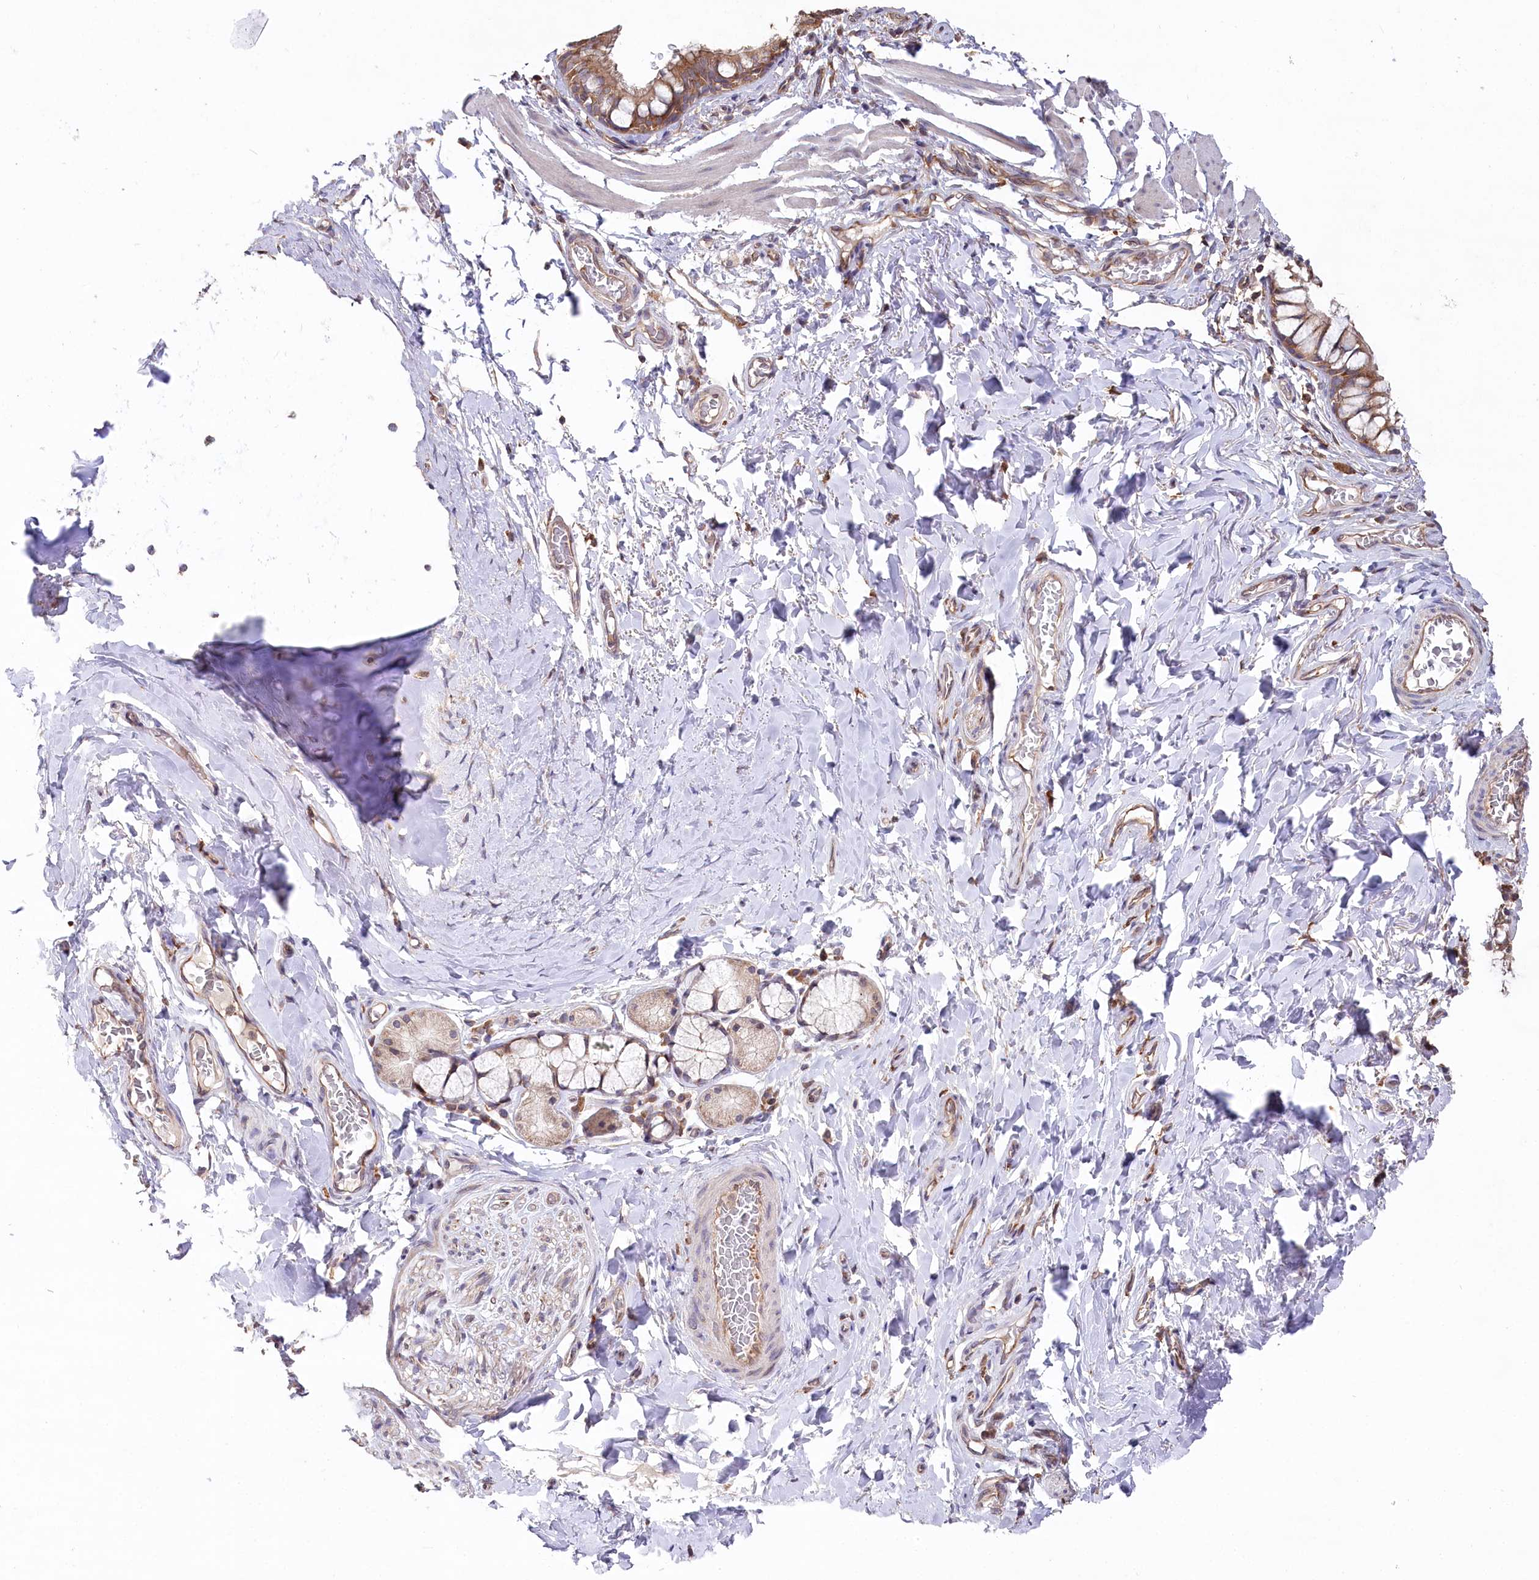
{"staining": {"intensity": "moderate", "quantity": ">75%", "location": "cytoplasmic/membranous"}, "tissue": "bronchus", "cell_type": "Respiratory epithelial cells", "image_type": "normal", "snomed": [{"axis": "morphology", "description": "Normal tissue, NOS"}, {"axis": "topography", "description": "Cartilage tissue"}, {"axis": "topography", "description": "Bronchus"}], "caption": "IHC (DAB) staining of normal bronchus reveals moderate cytoplasmic/membranous protein positivity in about >75% of respiratory epithelial cells.", "gene": "PPP1R21", "patient": {"sex": "female", "age": 36}}